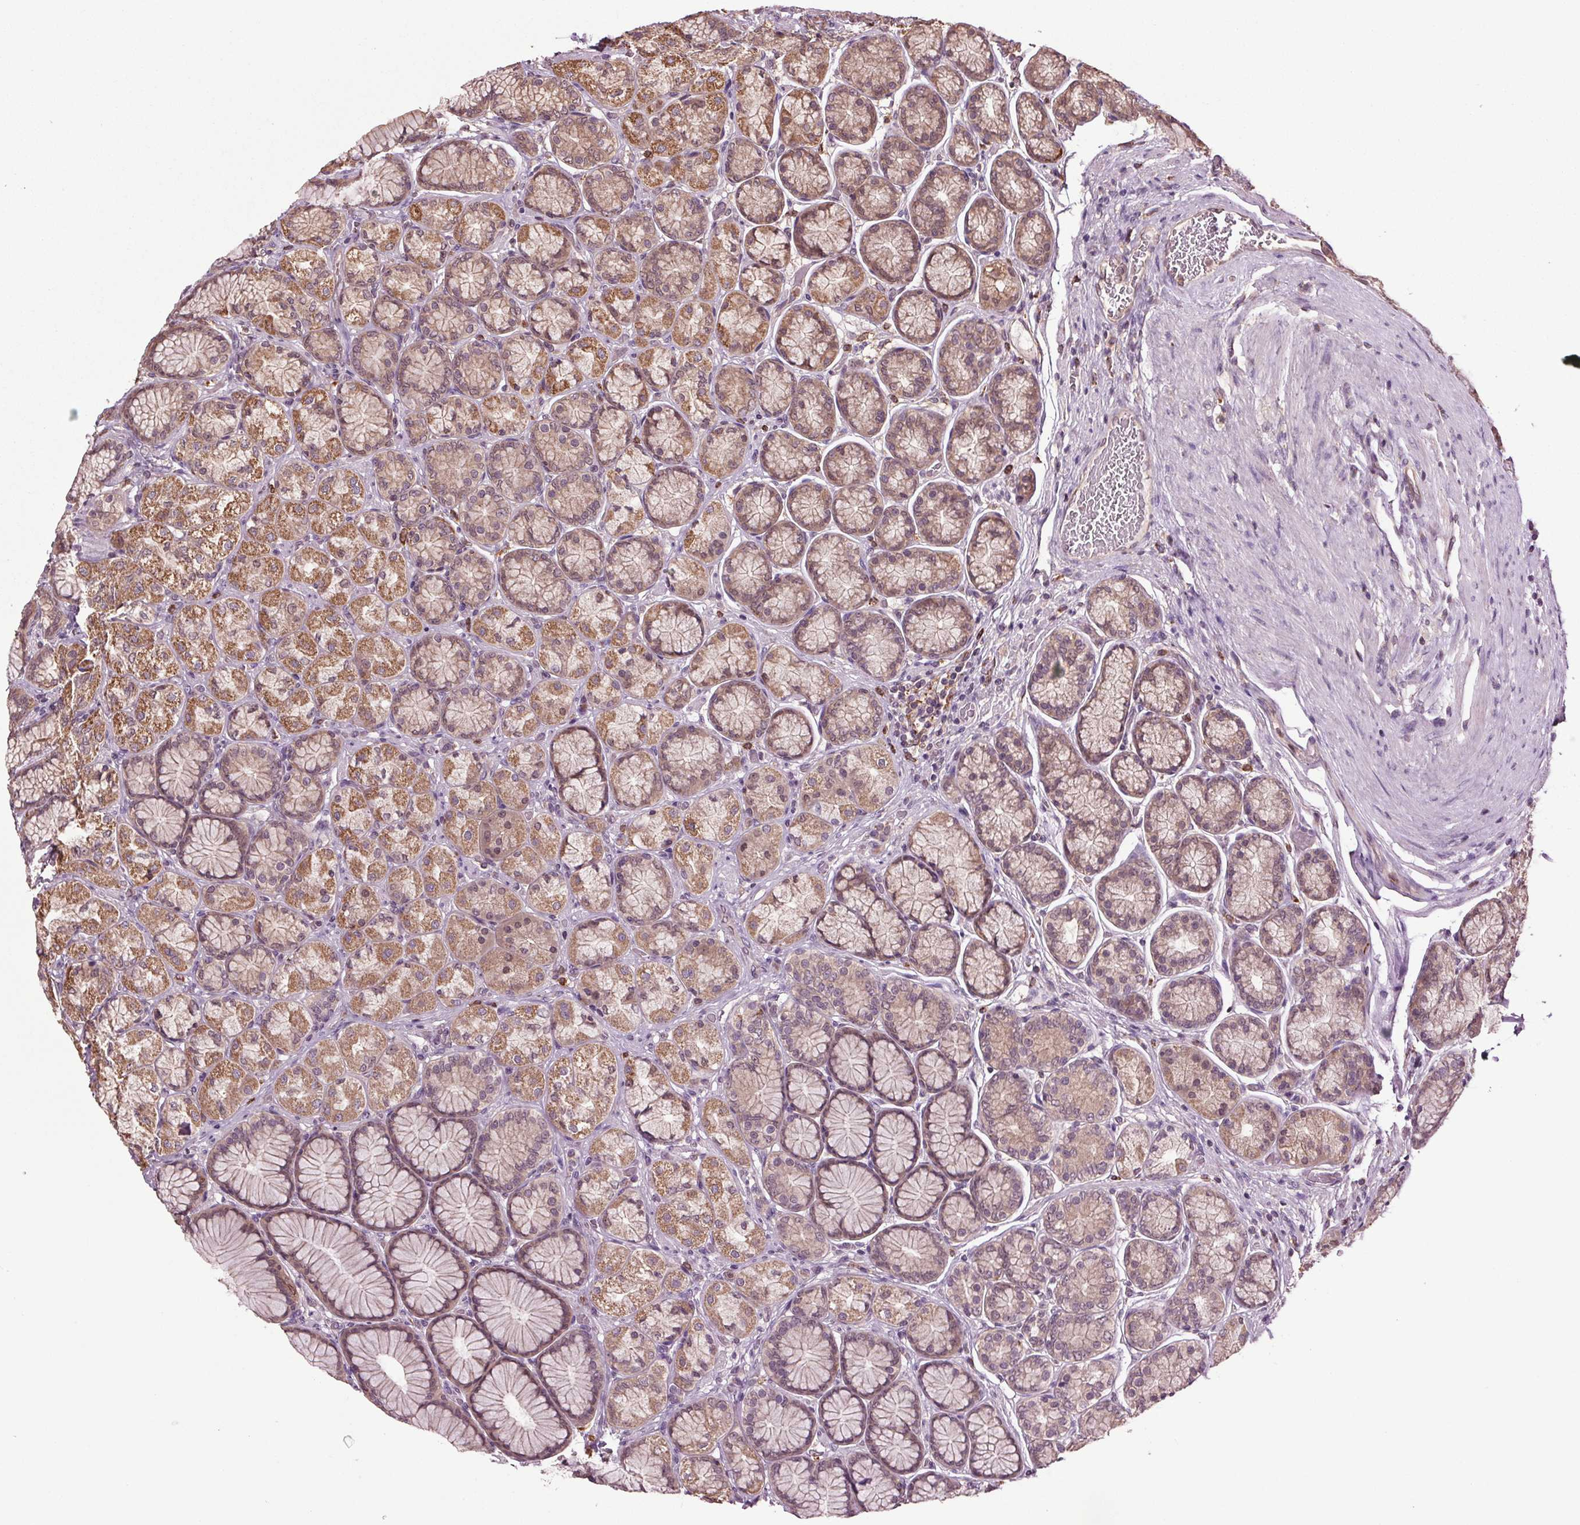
{"staining": {"intensity": "moderate", "quantity": "25%-75%", "location": "cytoplasmic/membranous"}, "tissue": "stomach", "cell_type": "Glandular cells", "image_type": "normal", "snomed": [{"axis": "morphology", "description": "Normal tissue, NOS"}, {"axis": "morphology", "description": "Adenocarcinoma, NOS"}, {"axis": "morphology", "description": "Adenocarcinoma, High grade"}, {"axis": "topography", "description": "Stomach, upper"}, {"axis": "topography", "description": "Stomach"}], "caption": "The photomicrograph exhibits staining of benign stomach, revealing moderate cytoplasmic/membranous protein staining (brown color) within glandular cells. The protein of interest is stained brown, and the nuclei are stained in blue (DAB (3,3'-diaminobenzidine) IHC with brightfield microscopy, high magnification).", "gene": "RNPEP", "patient": {"sex": "female", "age": 65}}